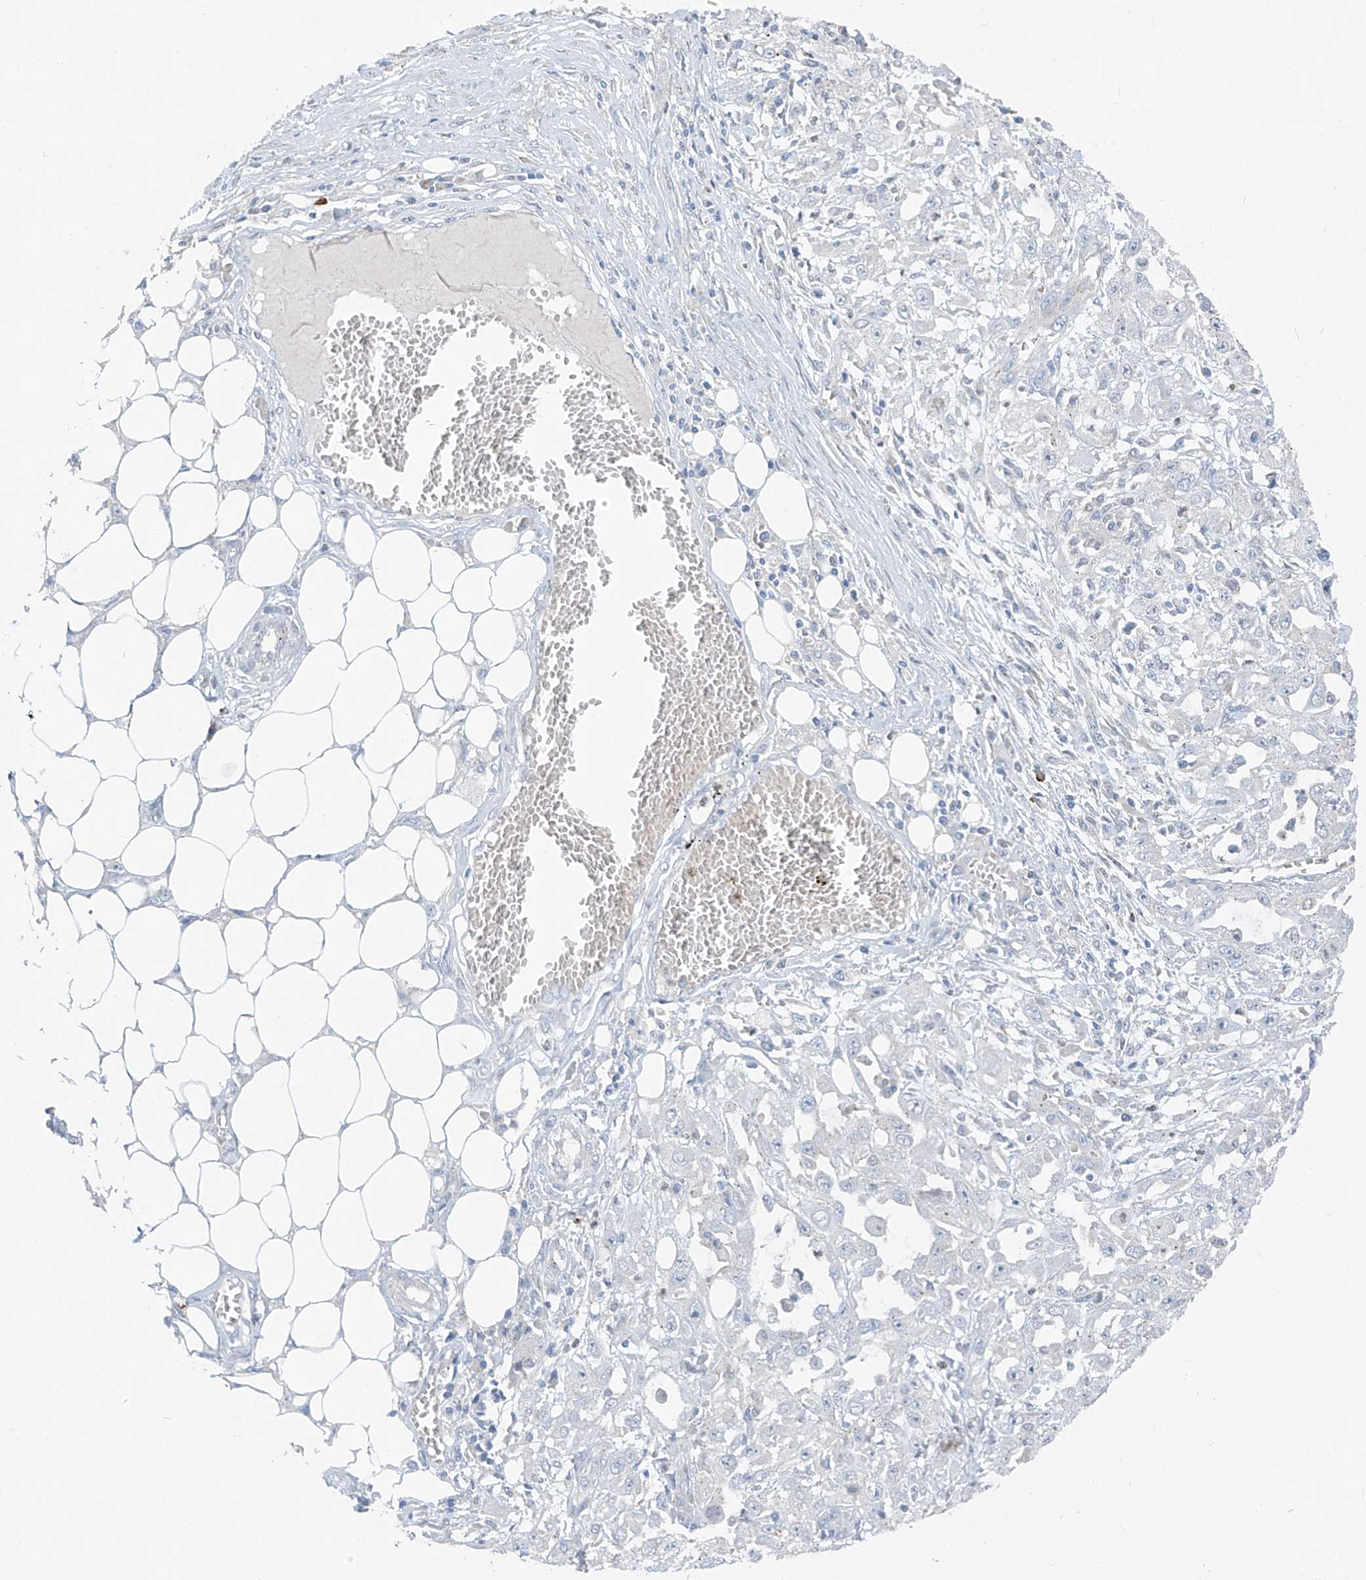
{"staining": {"intensity": "negative", "quantity": "none", "location": "none"}, "tissue": "skin cancer", "cell_type": "Tumor cells", "image_type": "cancer", "snomed": [{"axis": "morphology", "description": "Squamous cell carcinoma, NOS"}, {"axis": "morphology", "description": "Squamous cell carcinoma, metastatic, NOS"}, {"axis": "topography", "description": "Skin"}, {"axis": "topography", "description": "Lymph node"}], "caption": "This is a histopathology image of immunohistochemistry (IHC) staining of squamous cell carcinoma (skin), which shows no expression in tumor cells.", "gene": "CHMP2B", "patient": {"sex": "male", "age": 75}}